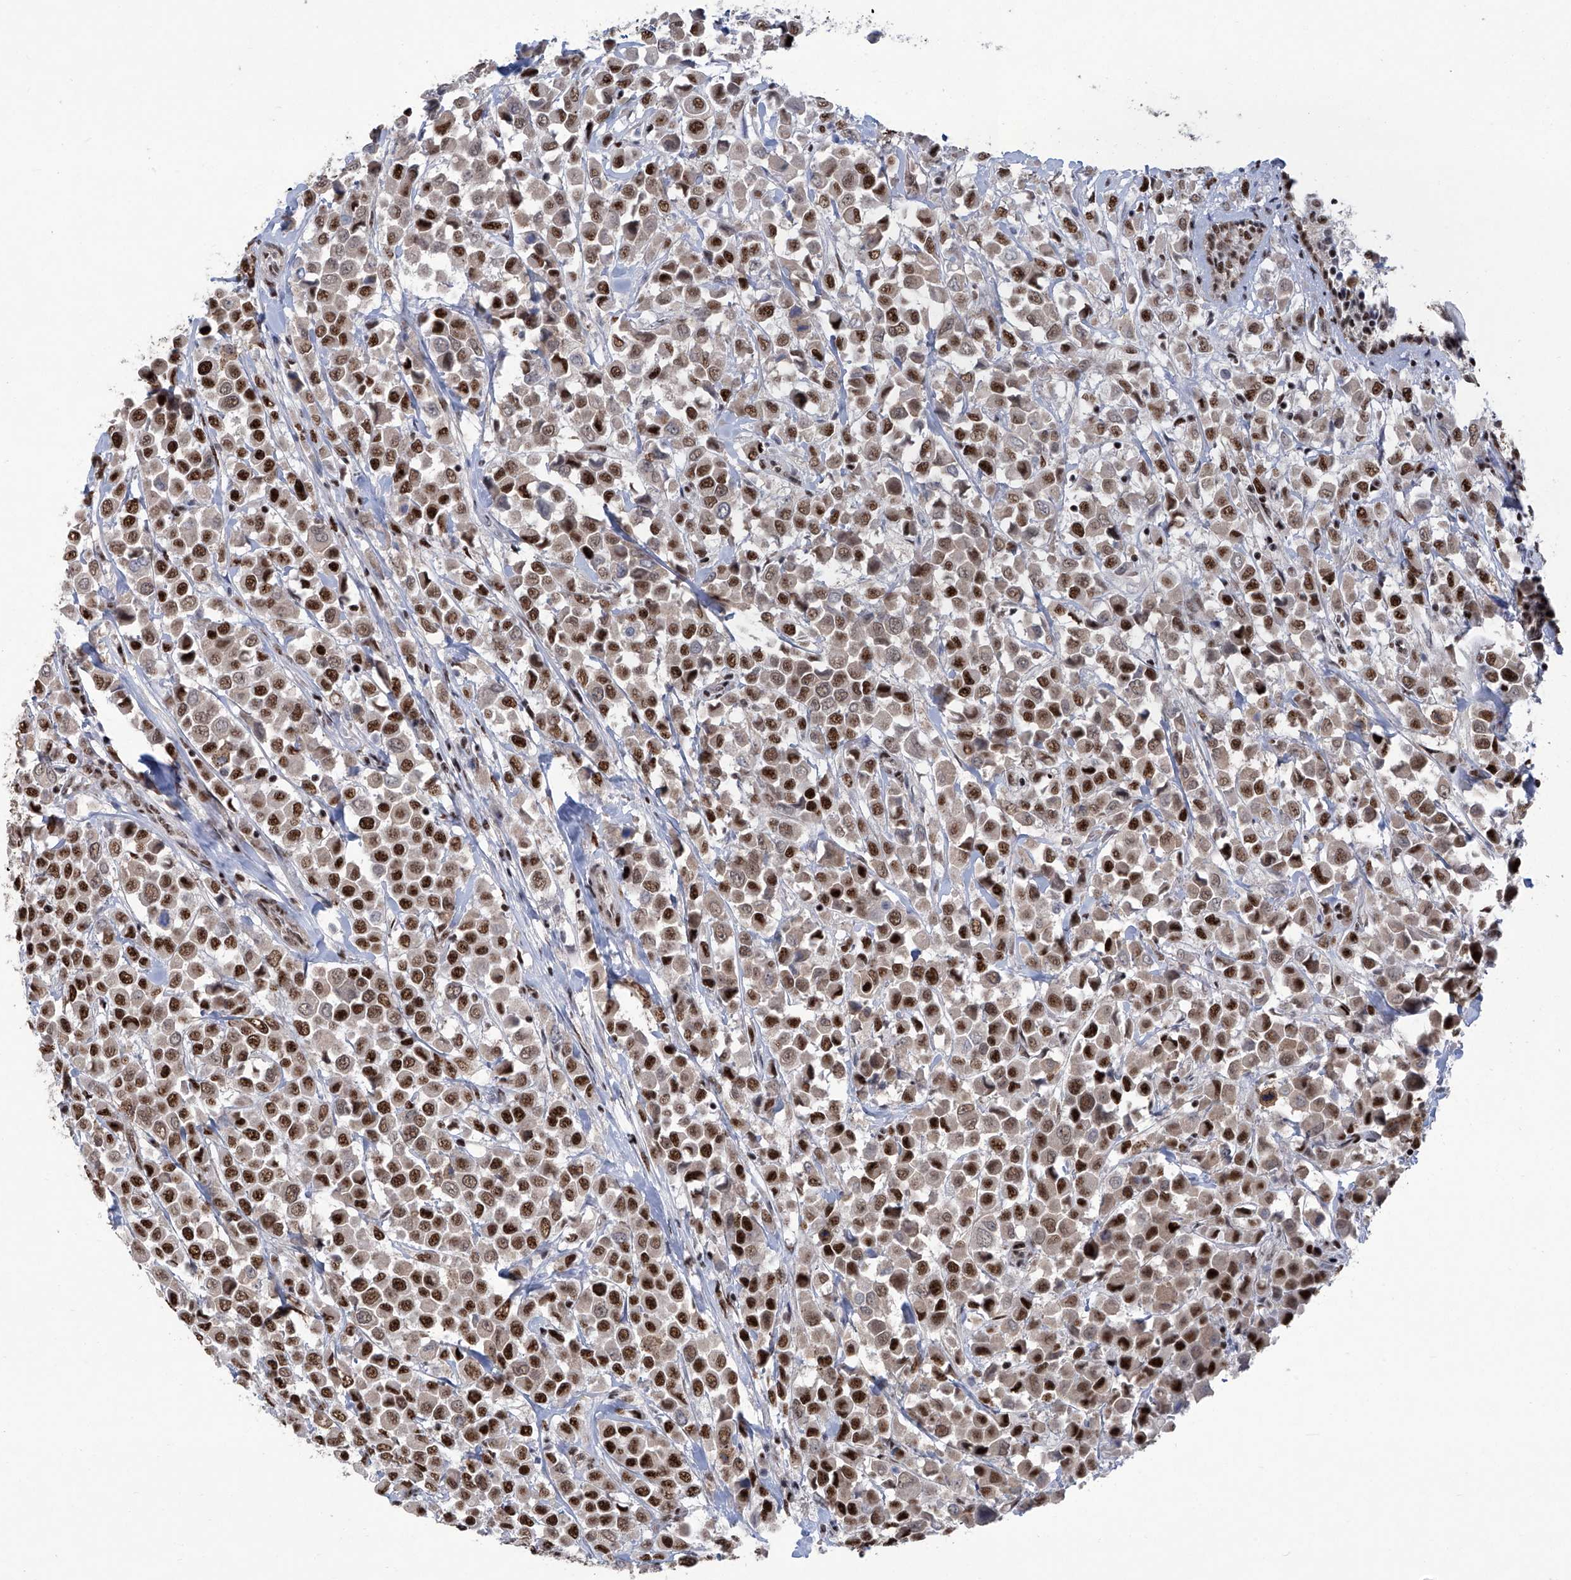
{"staining": {"intensity": "strong", "quantity": ">75%", "location": "nuclear"}, "tissue": "breast cancer", "cell_type": "Tumor cells", "image_type": "cancer", "snomed": [{"axis": "morphology", "description": "Duct carcinoma"}, {"axis": "topography", "description": "Breast"}], "caption": "Immunohistochemistry histopathology image of intraductal carcinoma (breast) stained for a protein (brown), which reveals high levels of strong nuclear expression in about >75% of tumor cells.", "gene": "FBXL4", "patient": {"sex": "female", "age": 61}}